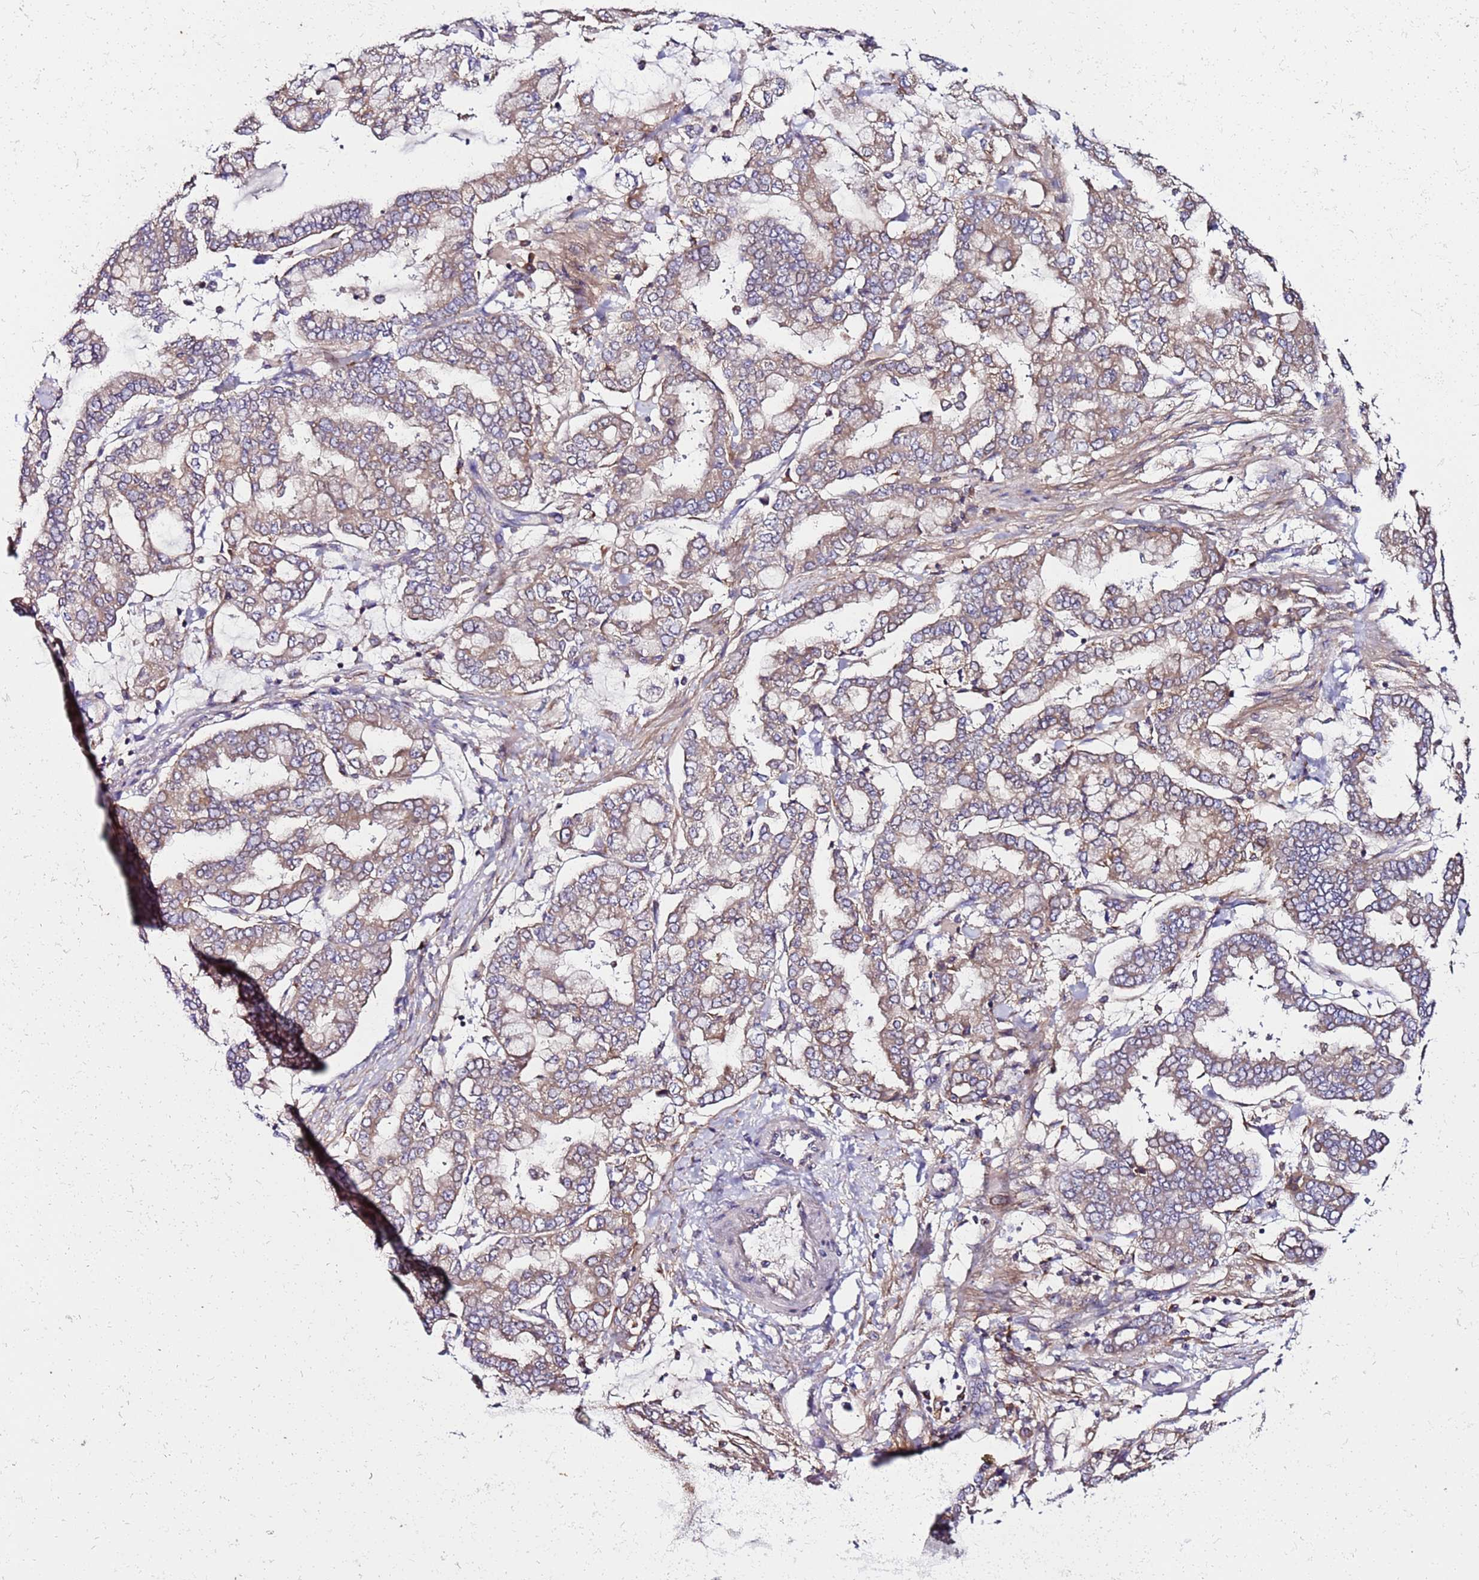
{"staining": {"intensity": "moderate", "quantity": ">75%", "location": "cytoplasmic/membranous"}, "tissue": "stomach cancer", "cell_type": "Tumor cells", "image_type": "cancer", "snomed": [{"axis": "morphology", "description": "Normal tissue, NOS"}, {"axis": "morphology", "description": "Adenocarcinoma, NOS"}, {"axis": "topography", "description": "Stomach, upper"}, {"axis": "topography", "description": "Stomach"}], "caption": "Adenocarcinoma (stomach) stained with immunohistochemistry exhibits moderate cytoplasmic/membranous staining in about >75% of tumor cells.", "gene": "C19orf12", "patient": {"sex": "male", "age": 76}}